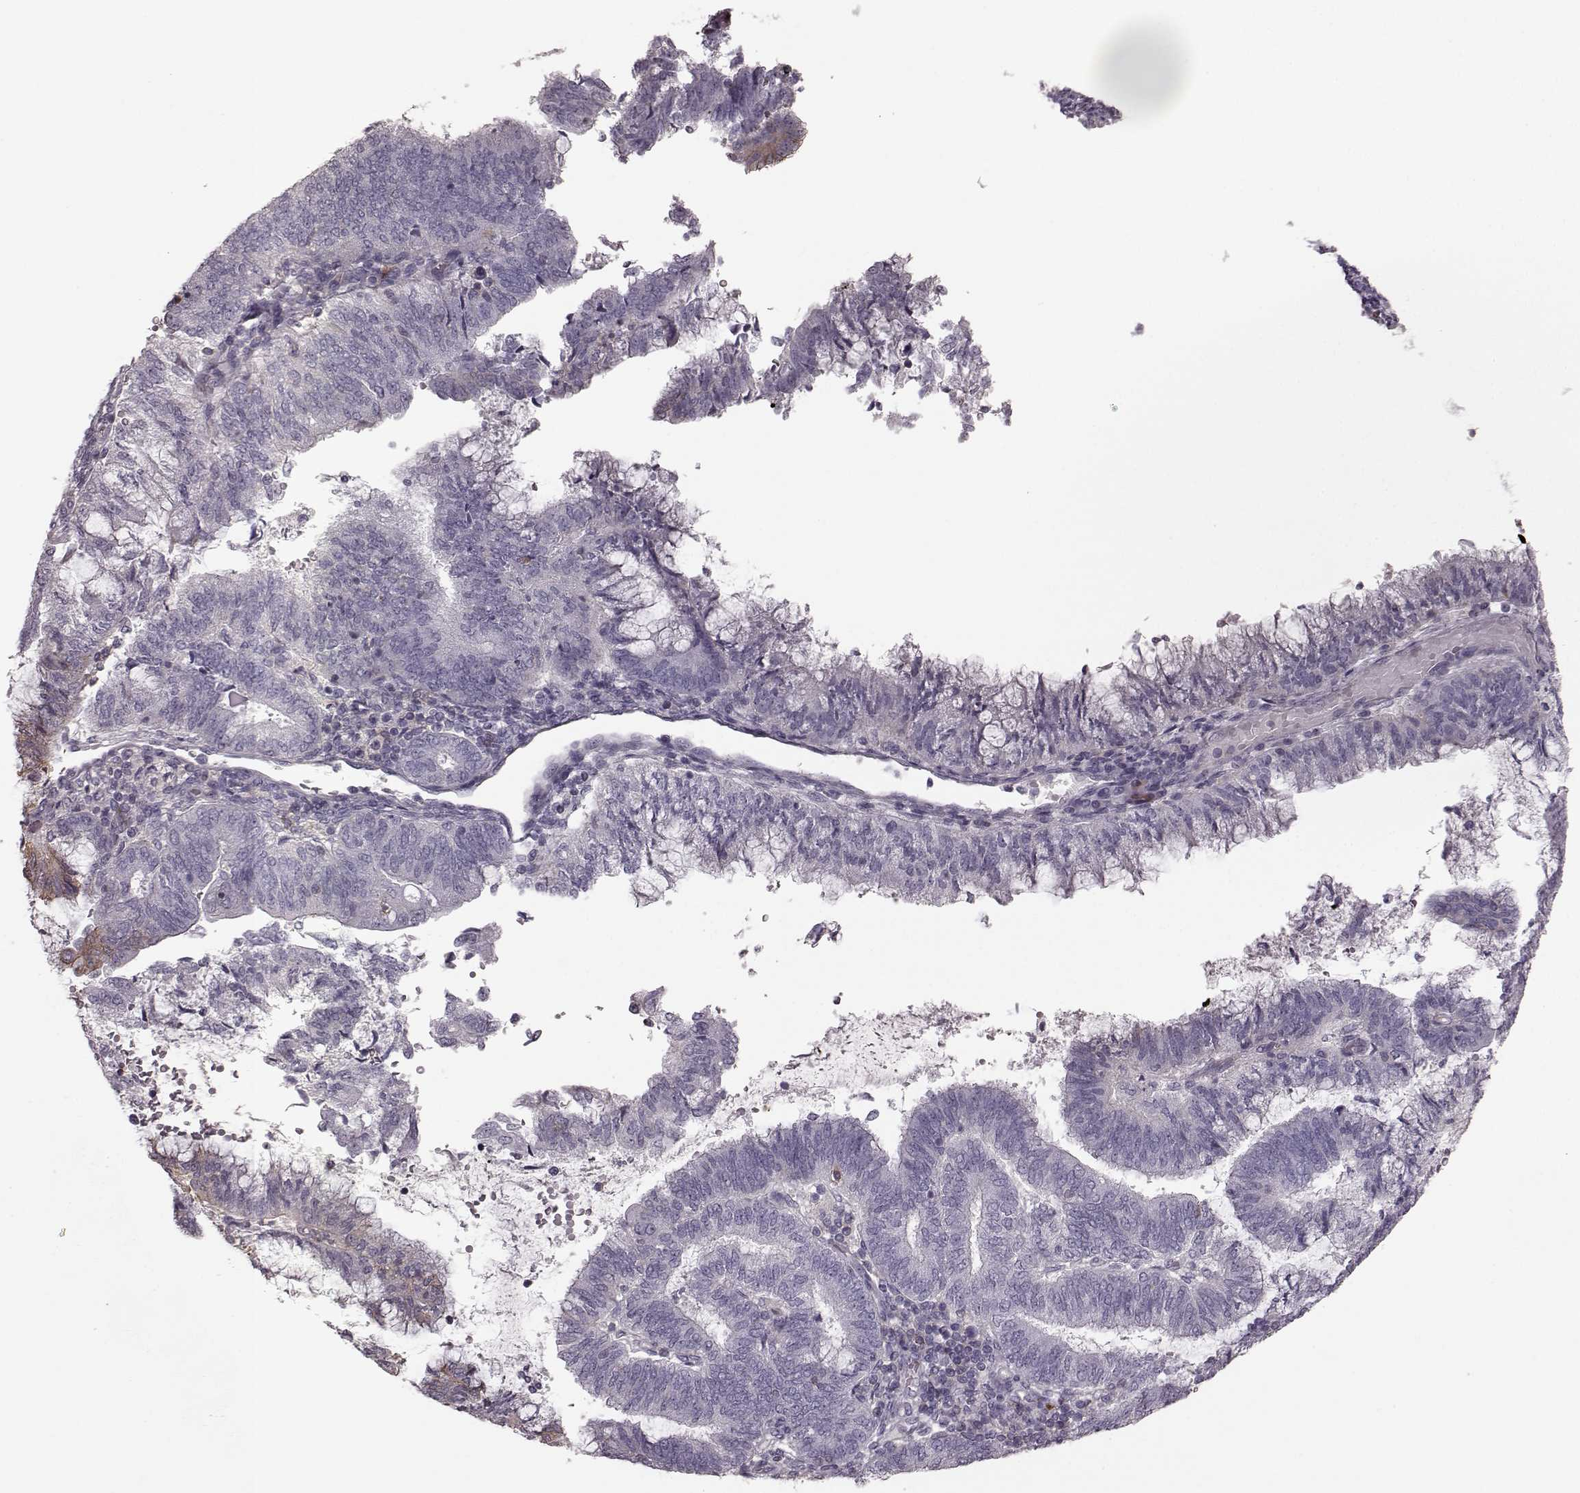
{"staining": {"intensity": "negative", "quantity": "none", "location": "none"}, "tissue": "endometrial cancer", "cell_type": "Tumor cells", "image_type": "cancer", "snomed": [{"axis": "morphology", "description": "Adenocarcinoma, NOS"}, {"axis": "topography", "description": "Endometrium"}], "caption": "There is no significant positivity in tumor cells of endometrial cancer (adenocarcinoma).", "gene": "PDCD1", "patient": {"sex": "female", "age": 65}}